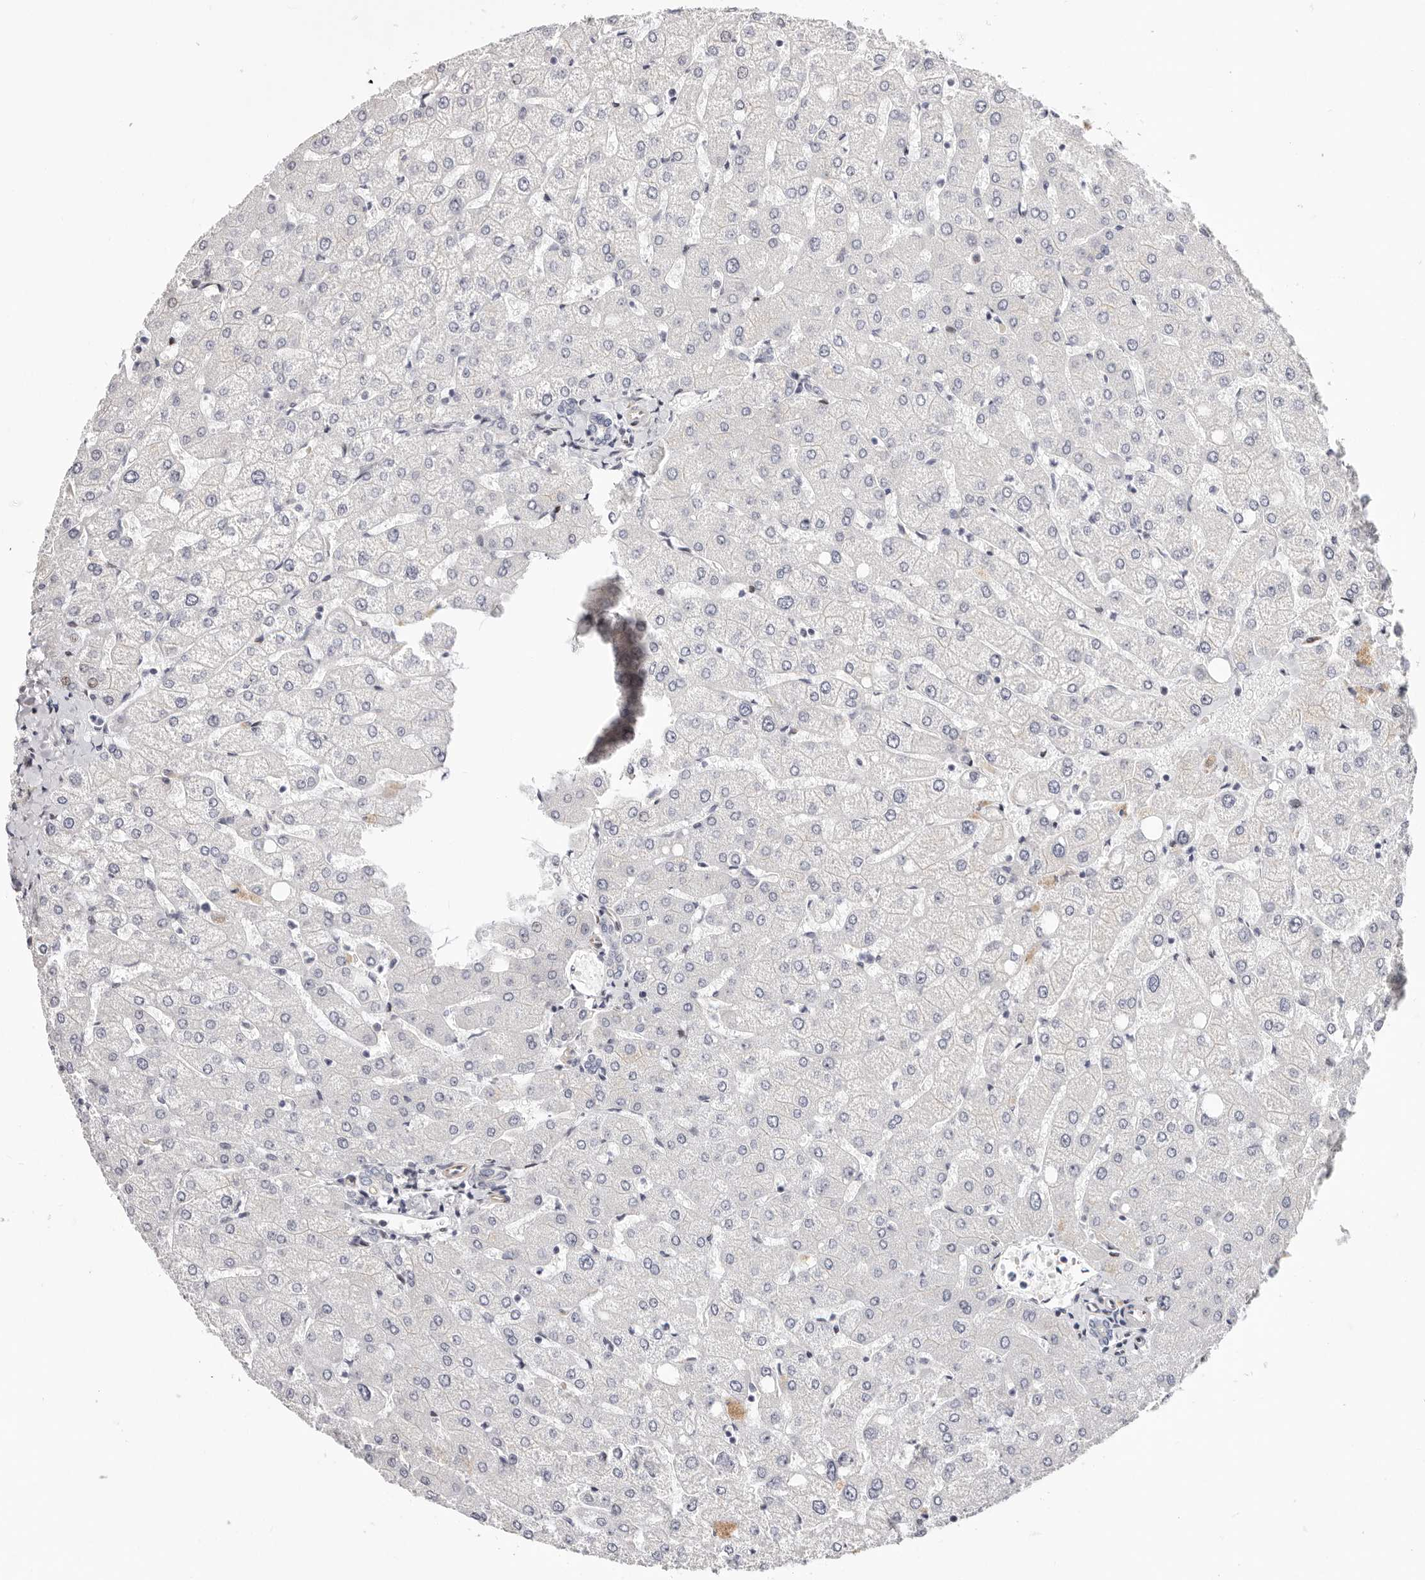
{"staining": {"intensity": "negative", "quantity": "none", "location": "none"}, "tissue": "liver", "cell_type": "Cholangiocytes", "image_type": "normal", "snomed": [{"axis": "morphology", "description": "Normal tissue, NOS"}, {"axis": "topography", "description": "Liver"}], "caption": "This image is of normal liver stained with IHC to label a protein in brown with the nuclei are counter-stained blue. There is no positivity in cholangiocytes. (DAB (3,3'-diaminobenzidine) IHC visualized using brightfield microscopy, high magnification).", "gene": "EPHX3", "patient": {"sex": "female", "age": 54}}